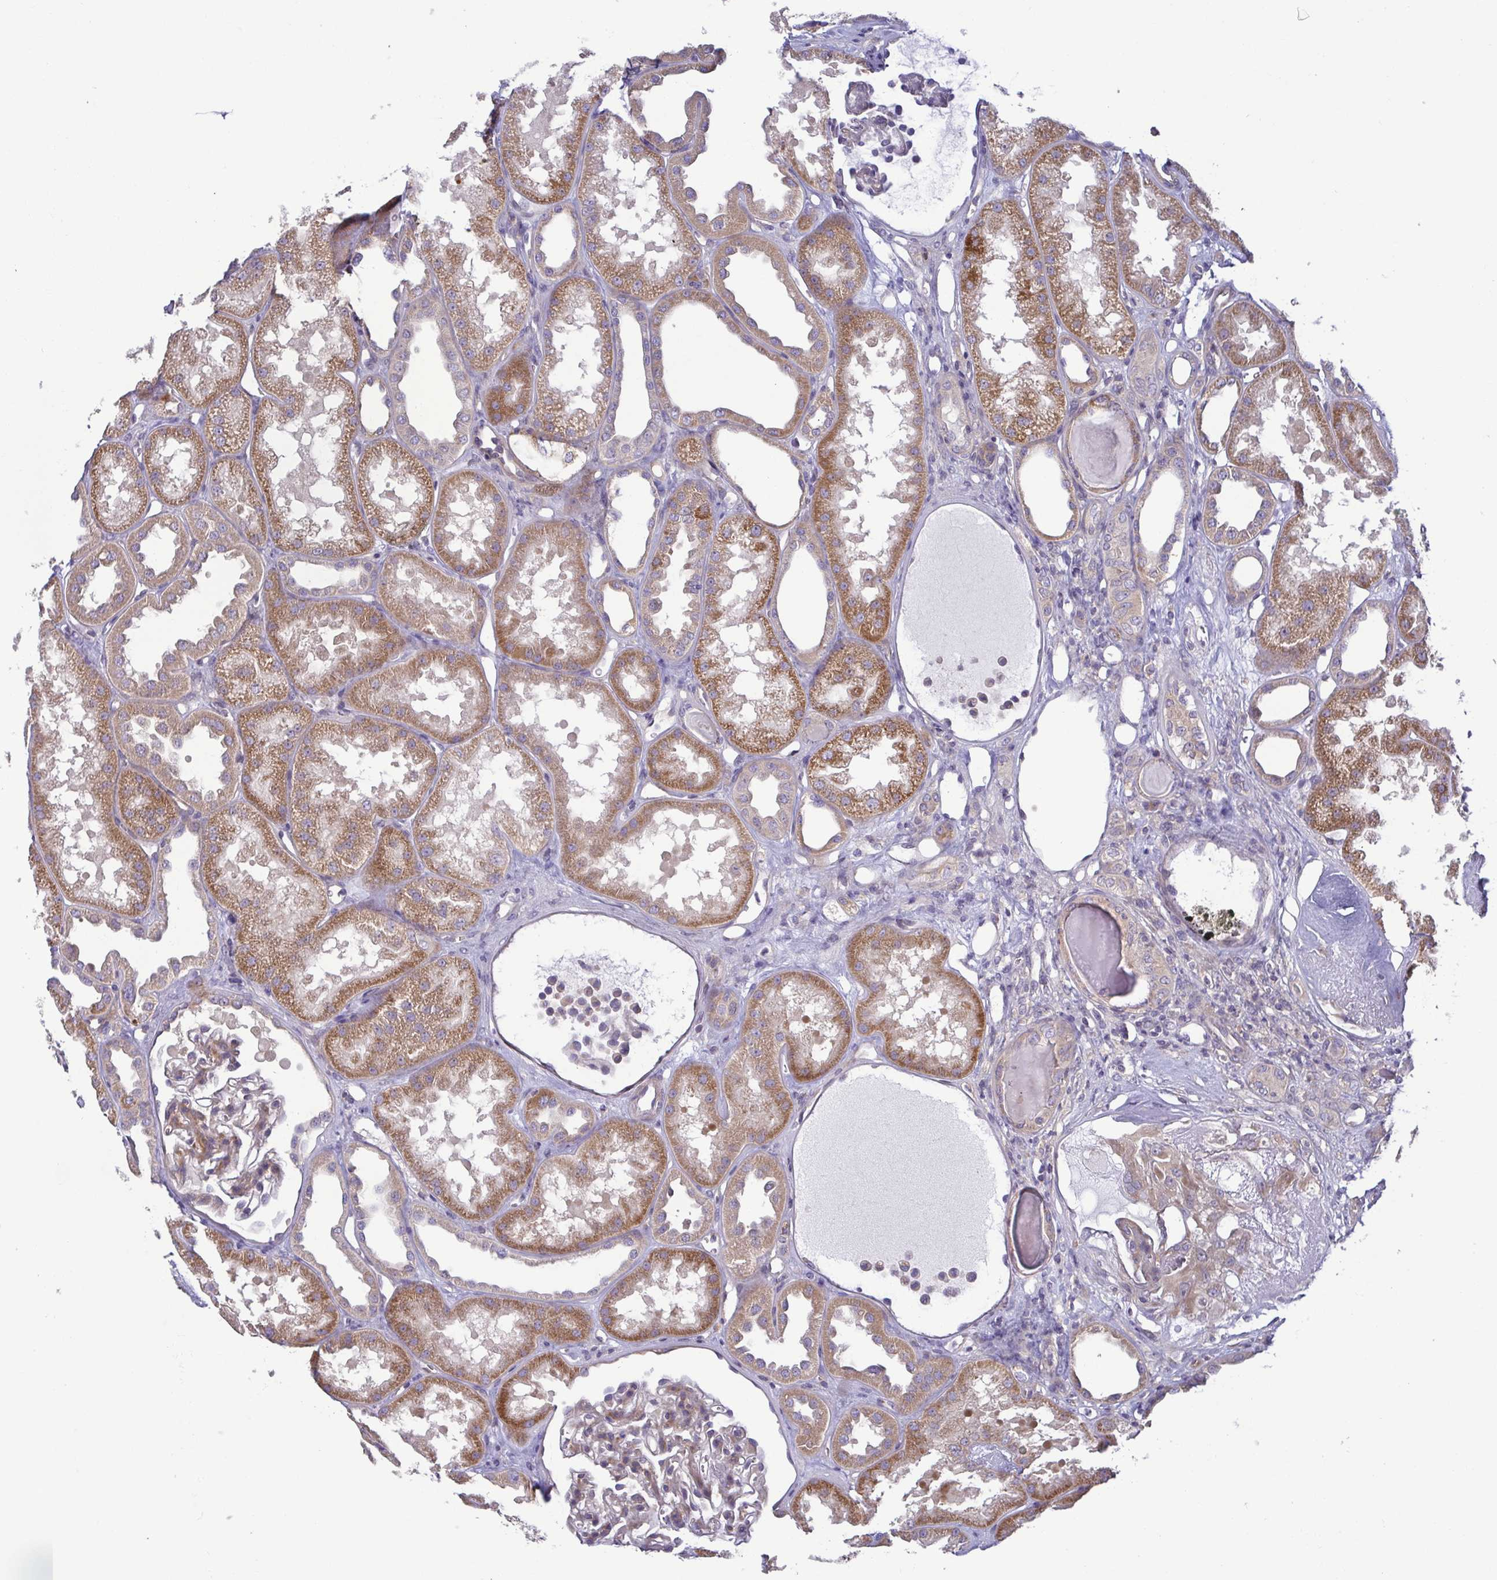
{"staining": {"intensity": "weak", "quantity": "<25%", "location": "cytoplasmic/membranous"}, "tissue": "kidney", "cell_type": "Cells in glomeruli", "image_type": "normal", "snomed": [{"axis": "morphology", "description": "Normal tissue, NOS"}, {"axis": "topography", "description": "Kidney"}], "caption": "The IHC photomicrograph has no significant expression in cells in glomeruli of kidney. (DAB IHC with hematoxylin counter stain).", "gene": "LMF2", "patient": {"sex": "male", "age": 61}}